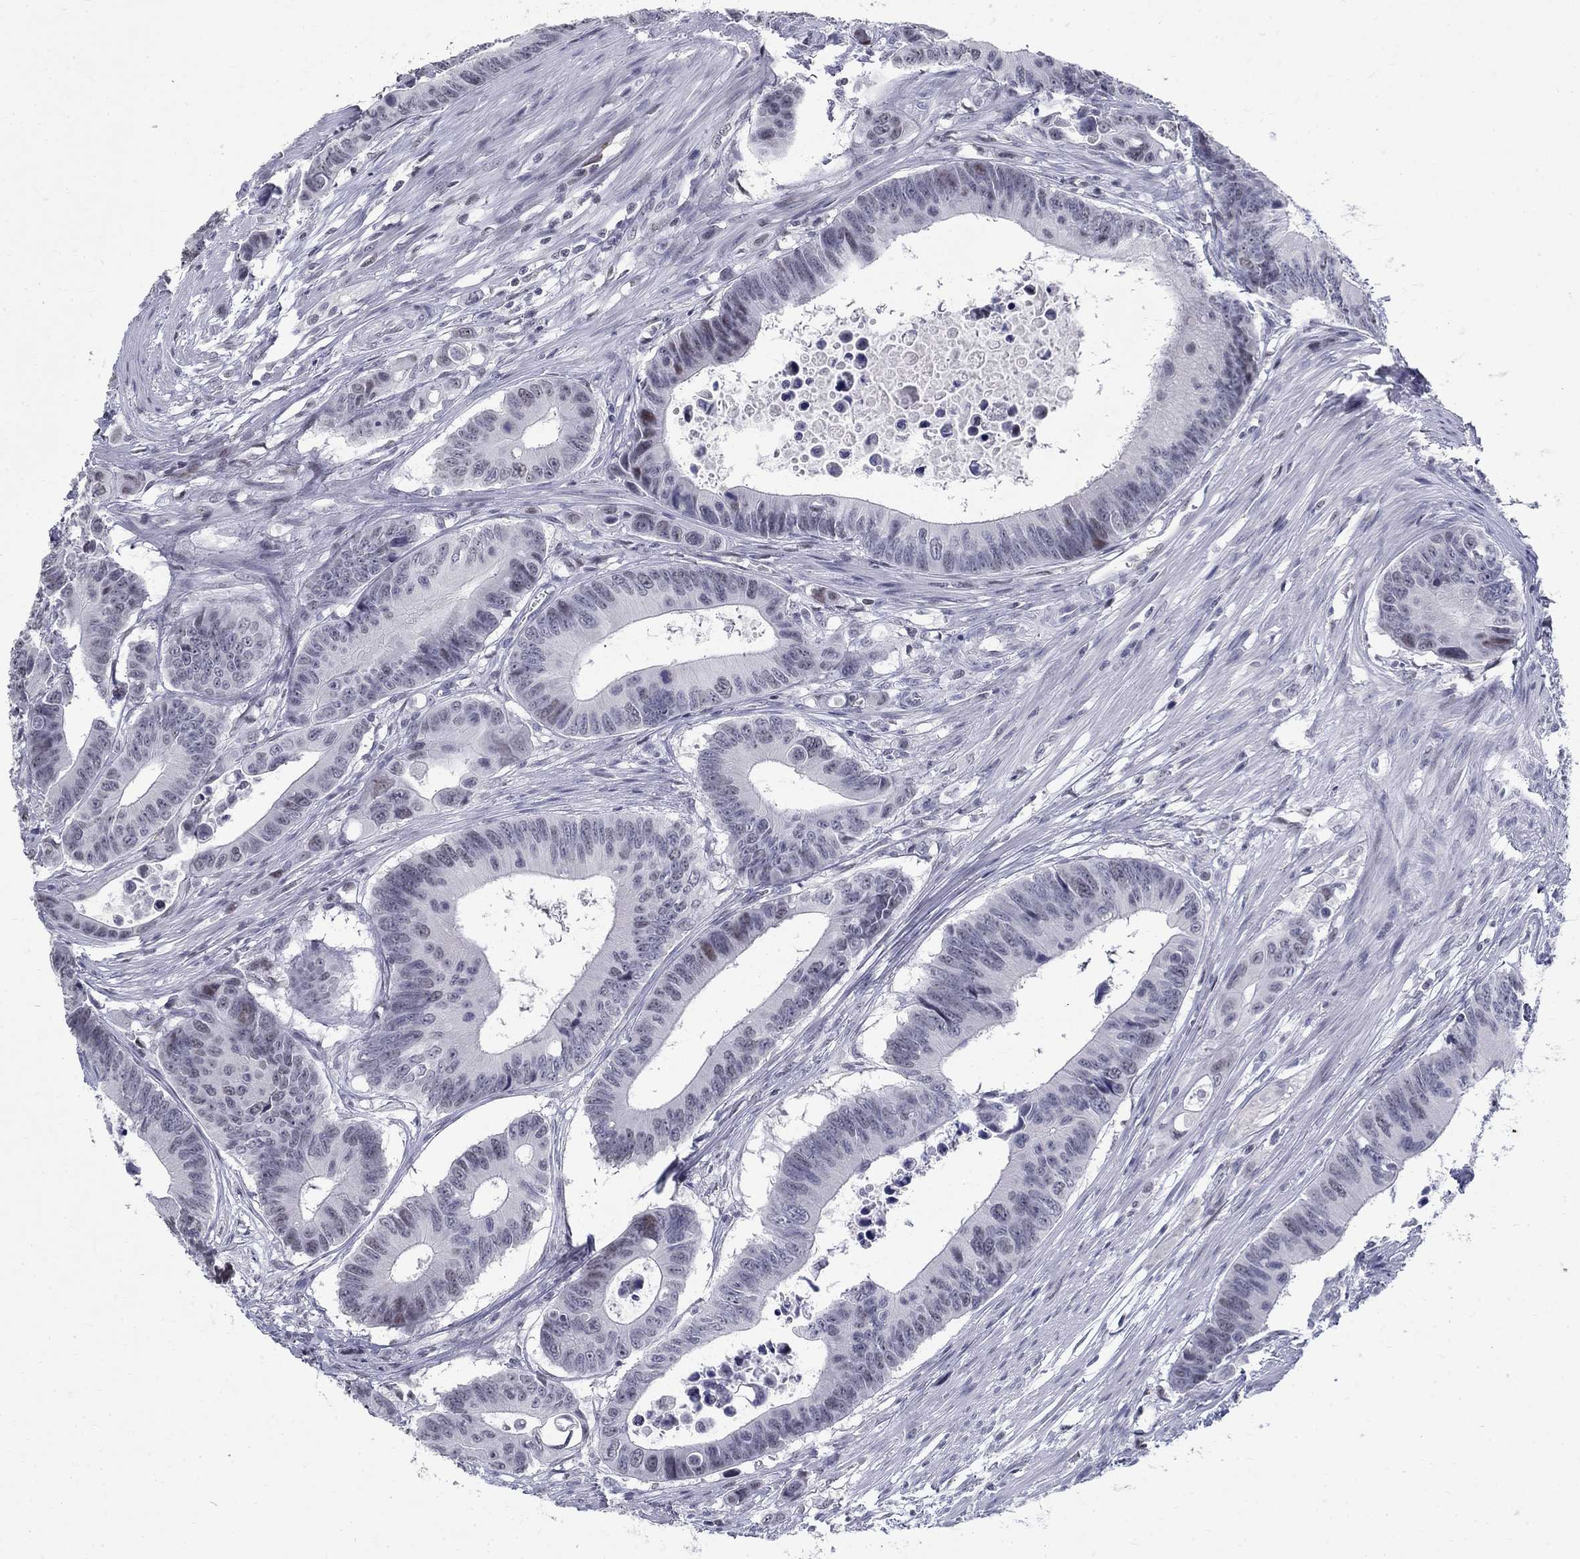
{"staining": {"intensity": "negative", "quantity": "none", "location": "none"}, "tissue": "colorectal cancer", "cell_type": "Tumor cells", "image_type": "cancer", "snomed": [{"axis": "morphology", "description": "Adenocarcinoma, NOS"}, {"axis": "topography", "description": "Colon"}], "caption": "DAB (3,3'-diaminobenzidine) immunohistochemical staining of human adenocarcinoma (colorectal) displays no significant expression in tumor cells.", "gene": "BHLHE22", "patient": {"sex": "female", "age": 87}}